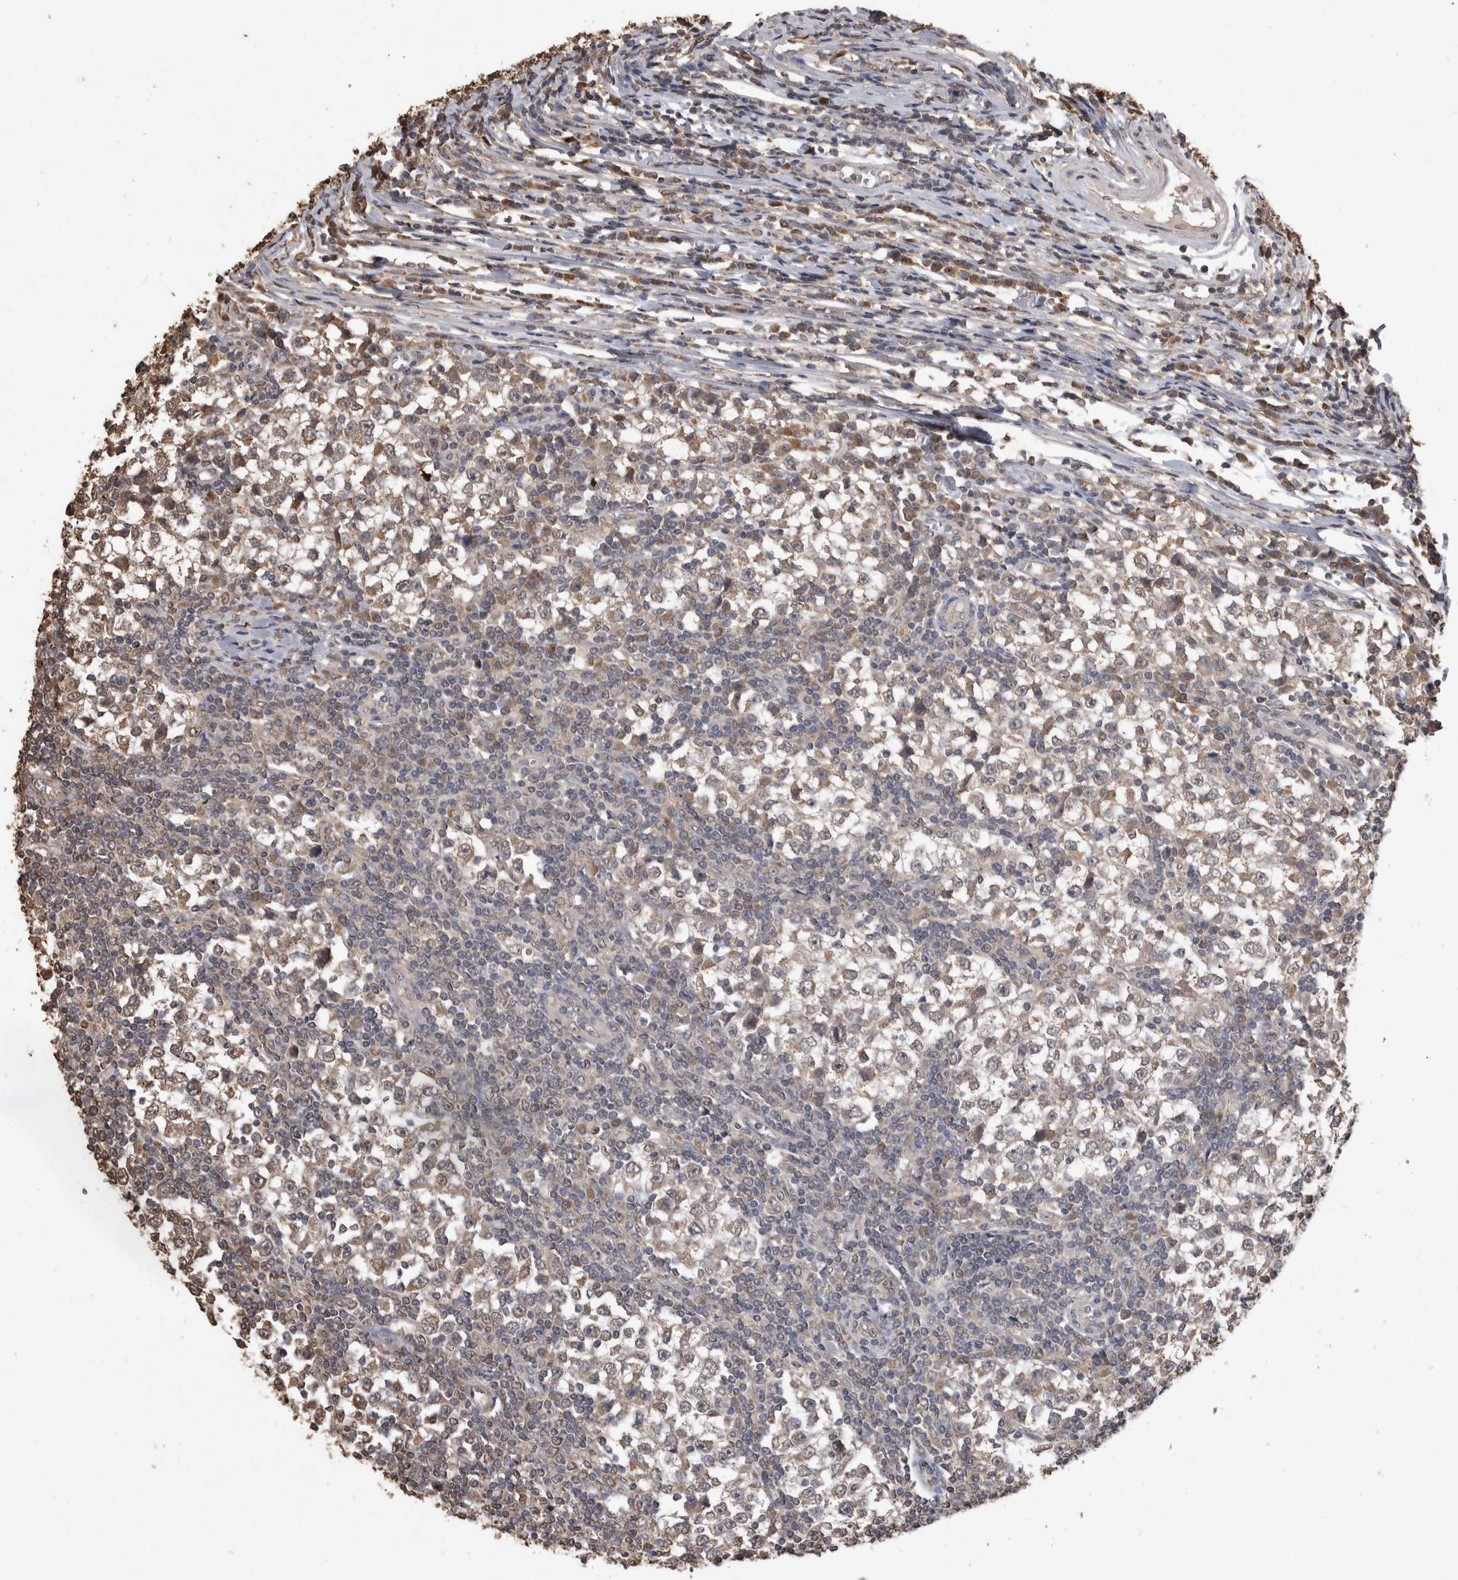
{"staining": {"intensity": "weak", "quantity": ">75%", "location": "cytoplasmic/membranous"}, "tissue": "testis cancer", "cell_type": "Tumor cells", "image_type": "cancer", "snomed": [{"axis": "morphology", "description": "Seminoma, NOS"}, {"axis": "topography", "description": "Testis"}], "caption": "There is low levels of weak cytoplasmic/membranous expression in tumor cells of testis seminoma, as demonstrated by immunohistochemical staining (brown color).", "gene": "SOCS5", "patient": {"sex": "male", "age": 65}}